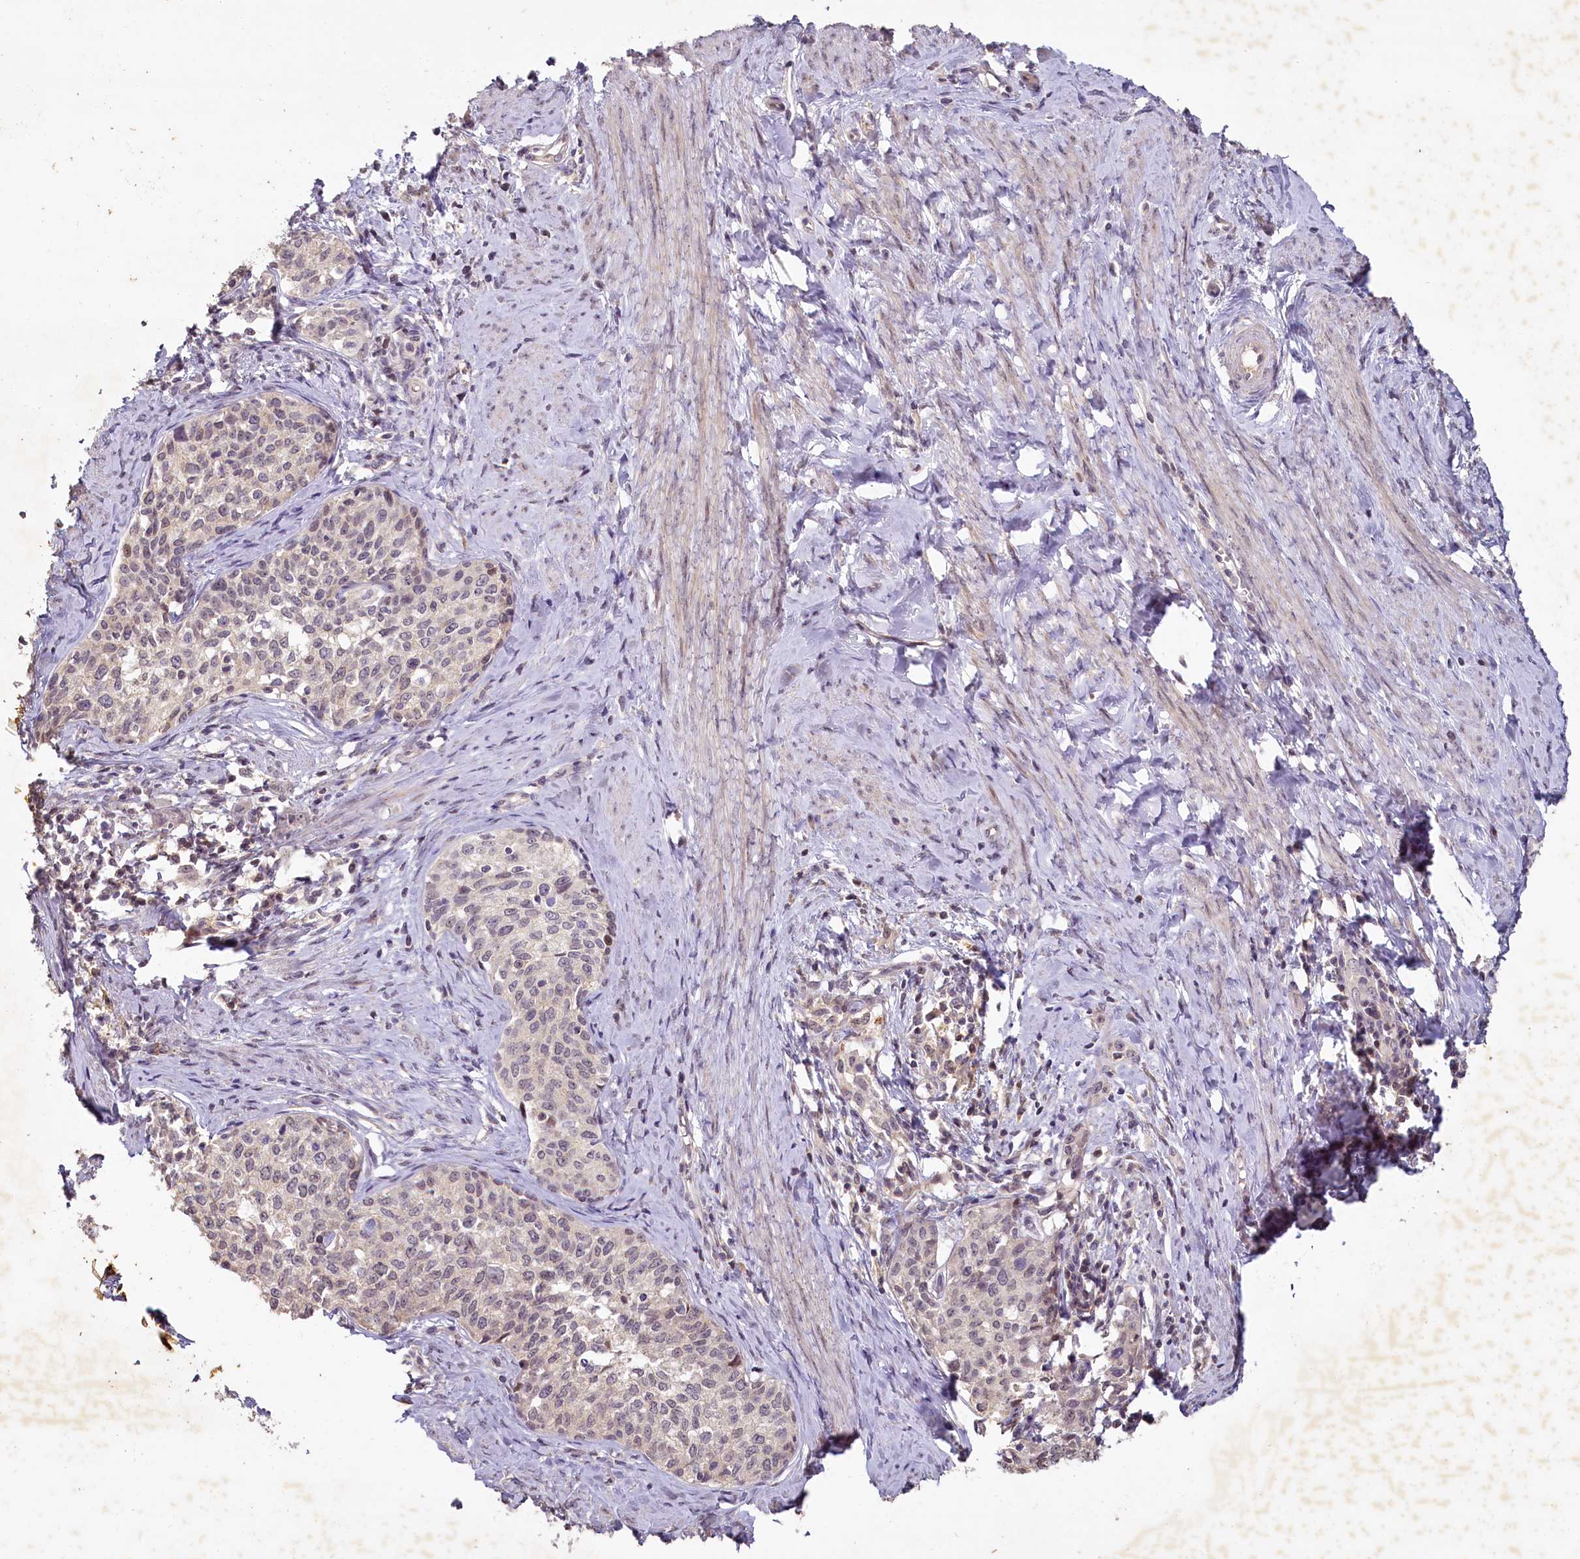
{"staining": {"intensity": "weak", "quantity": "<25%", "location": "nuclear"}, "tissue": "cervical cancer", "cell_type": "Tumor cells", "image_type": "cancer", "snomed": [{"axis": "morphology", "description": "Squamous cell carcinoma, NOS"}, {"axis": "morphology", "description": "Adenocarcinoma, NOS"}, {"axis": "topography", "description": "Cervix"}], "caption": "IHC of squamous cell carcinoma (cervical) exhibits no positivity in tumor cells.", "gene": "MUCL1", "patient": {"sex": "female", "age": 52}}